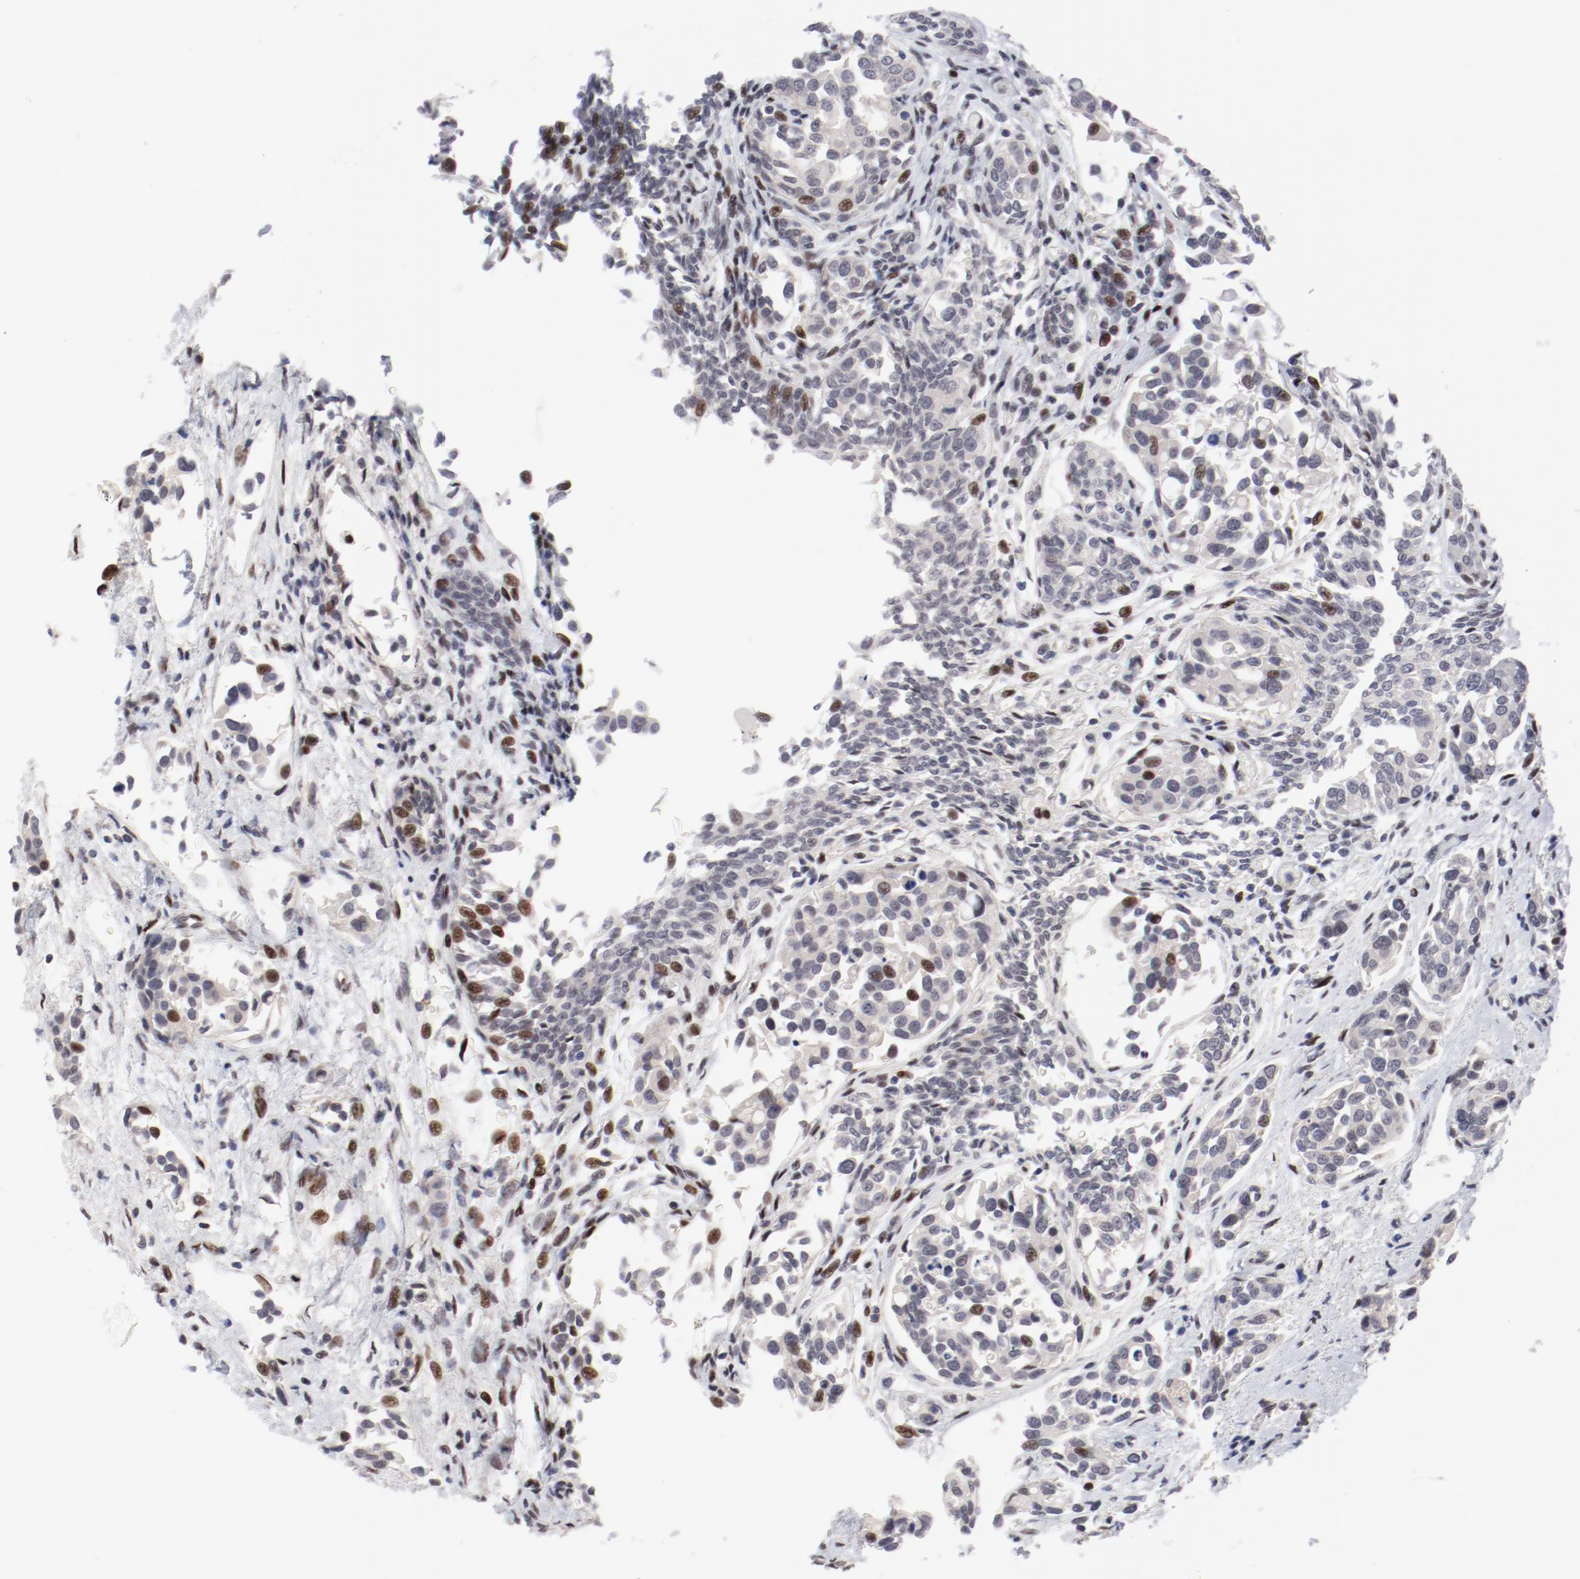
{"staining": {"intensity": "moderate", "quantity": "25%-75%", "location": "nuclear"}, "tissue": "urothelial cancer", "cell_type": "Tumor cells", "image_type": "cancer", "snomed": [{"axis": "morphology", "description": "Urothelial carcinoma, High grade"}, {"axis": "topography", "description": "Urinary bladder"}], "caption": "Human urothelial cancer stained for a protein (brown) shows moderate nuclear positive expression in approximately 25%-75% of tumor cells.", "gene": "FSCB", "patient": {"sex": "male", "age": 78}}